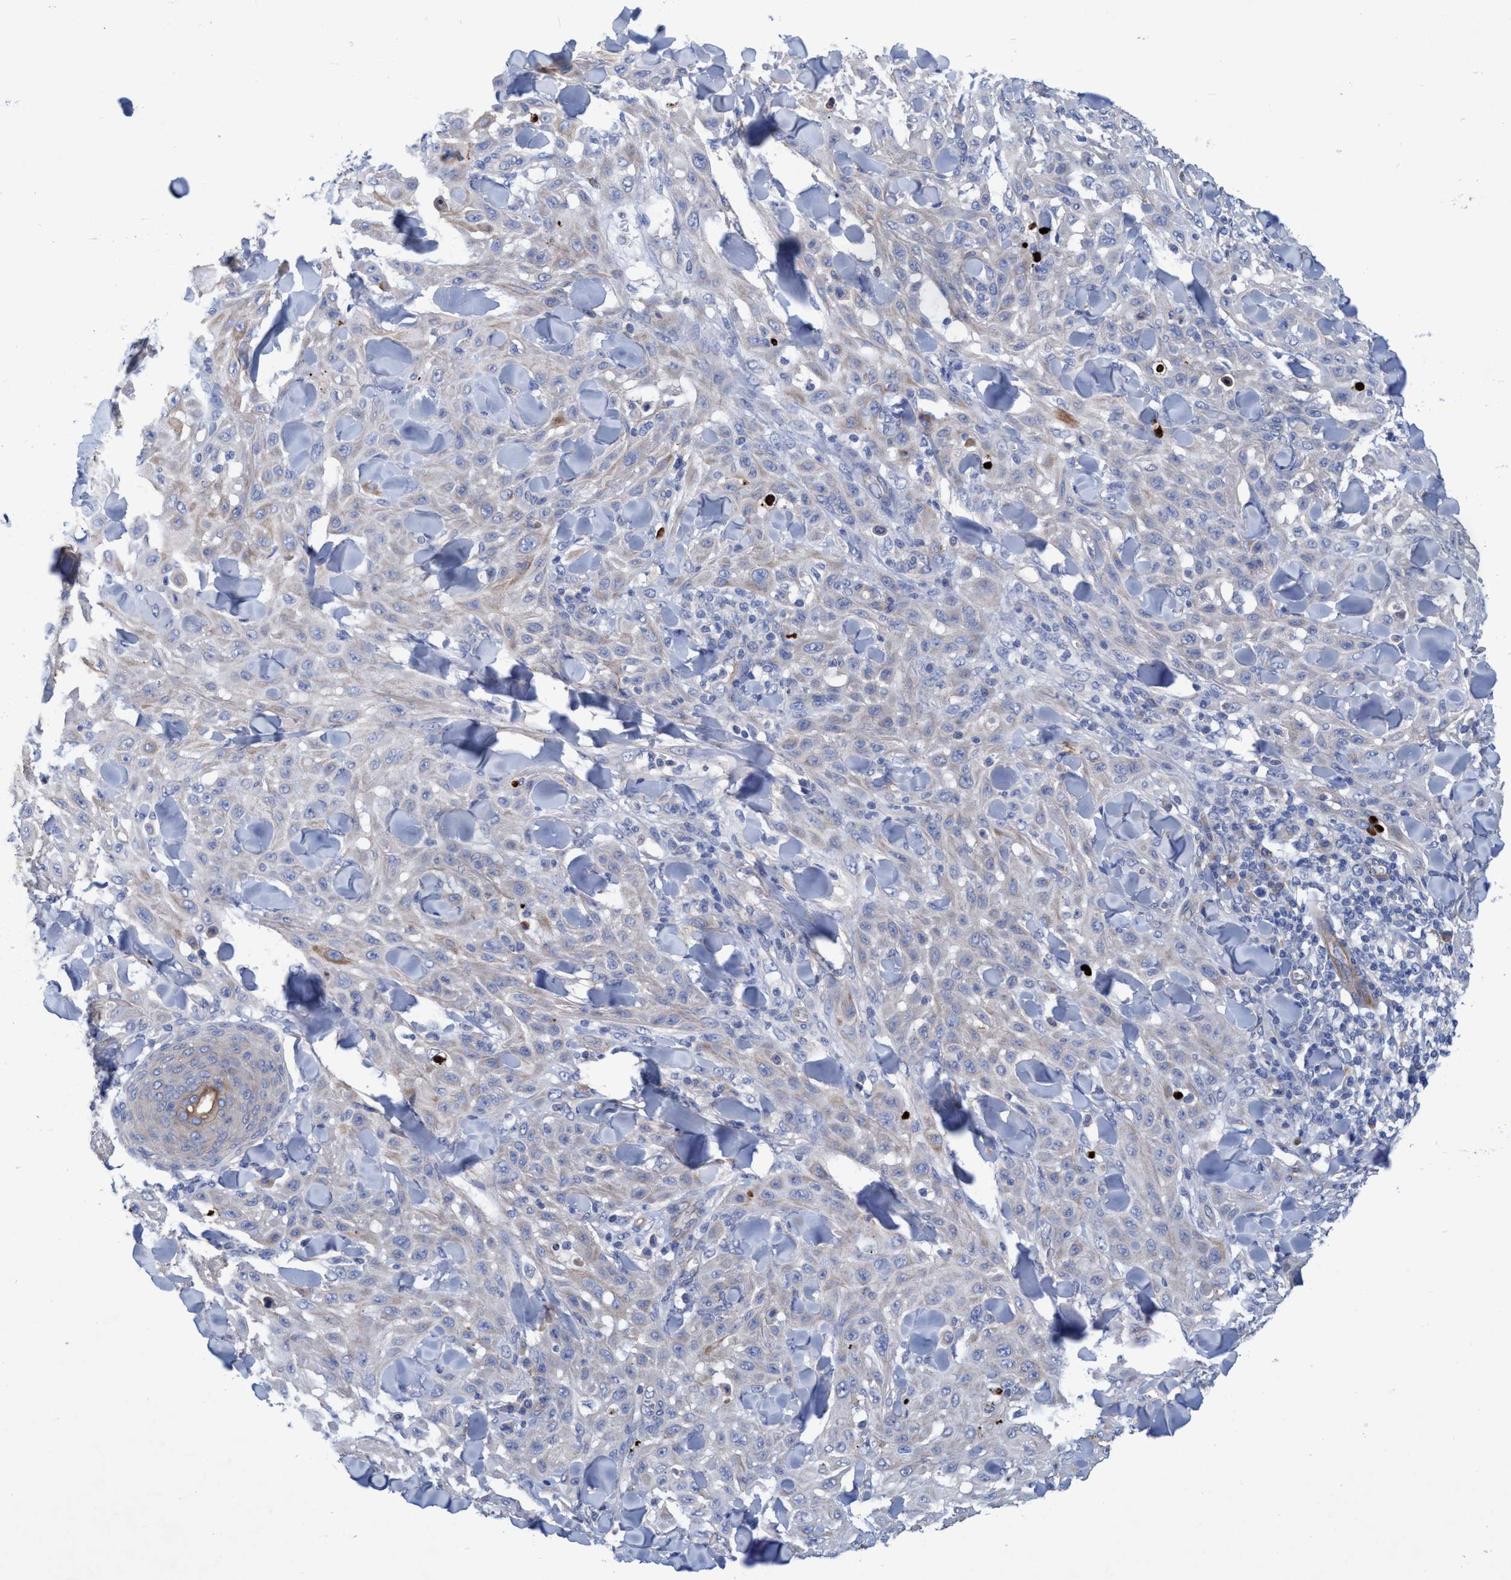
{"staining": {"intensity": "moderate", "quantity": "25%-75%", "location": "cytoplasmic/membranous"}, "tissue": "skin cancer", "cell_type": "Tumor cells", "image_type": "cancer", "snomed": [{"axis": "morphology", "description": "Squamous cell carcinoma, NOS"}, {"axis": "topography", "description": "Skin"}], "caption": "Protein staining of skin squamous cell carcinoma tissue exhibits moderate cytoplasmic/membranous positivity in approximately 25%-75% of tumor cells.", "gene": "GULP1", "patient": {"sex": "male", "age": 24}}